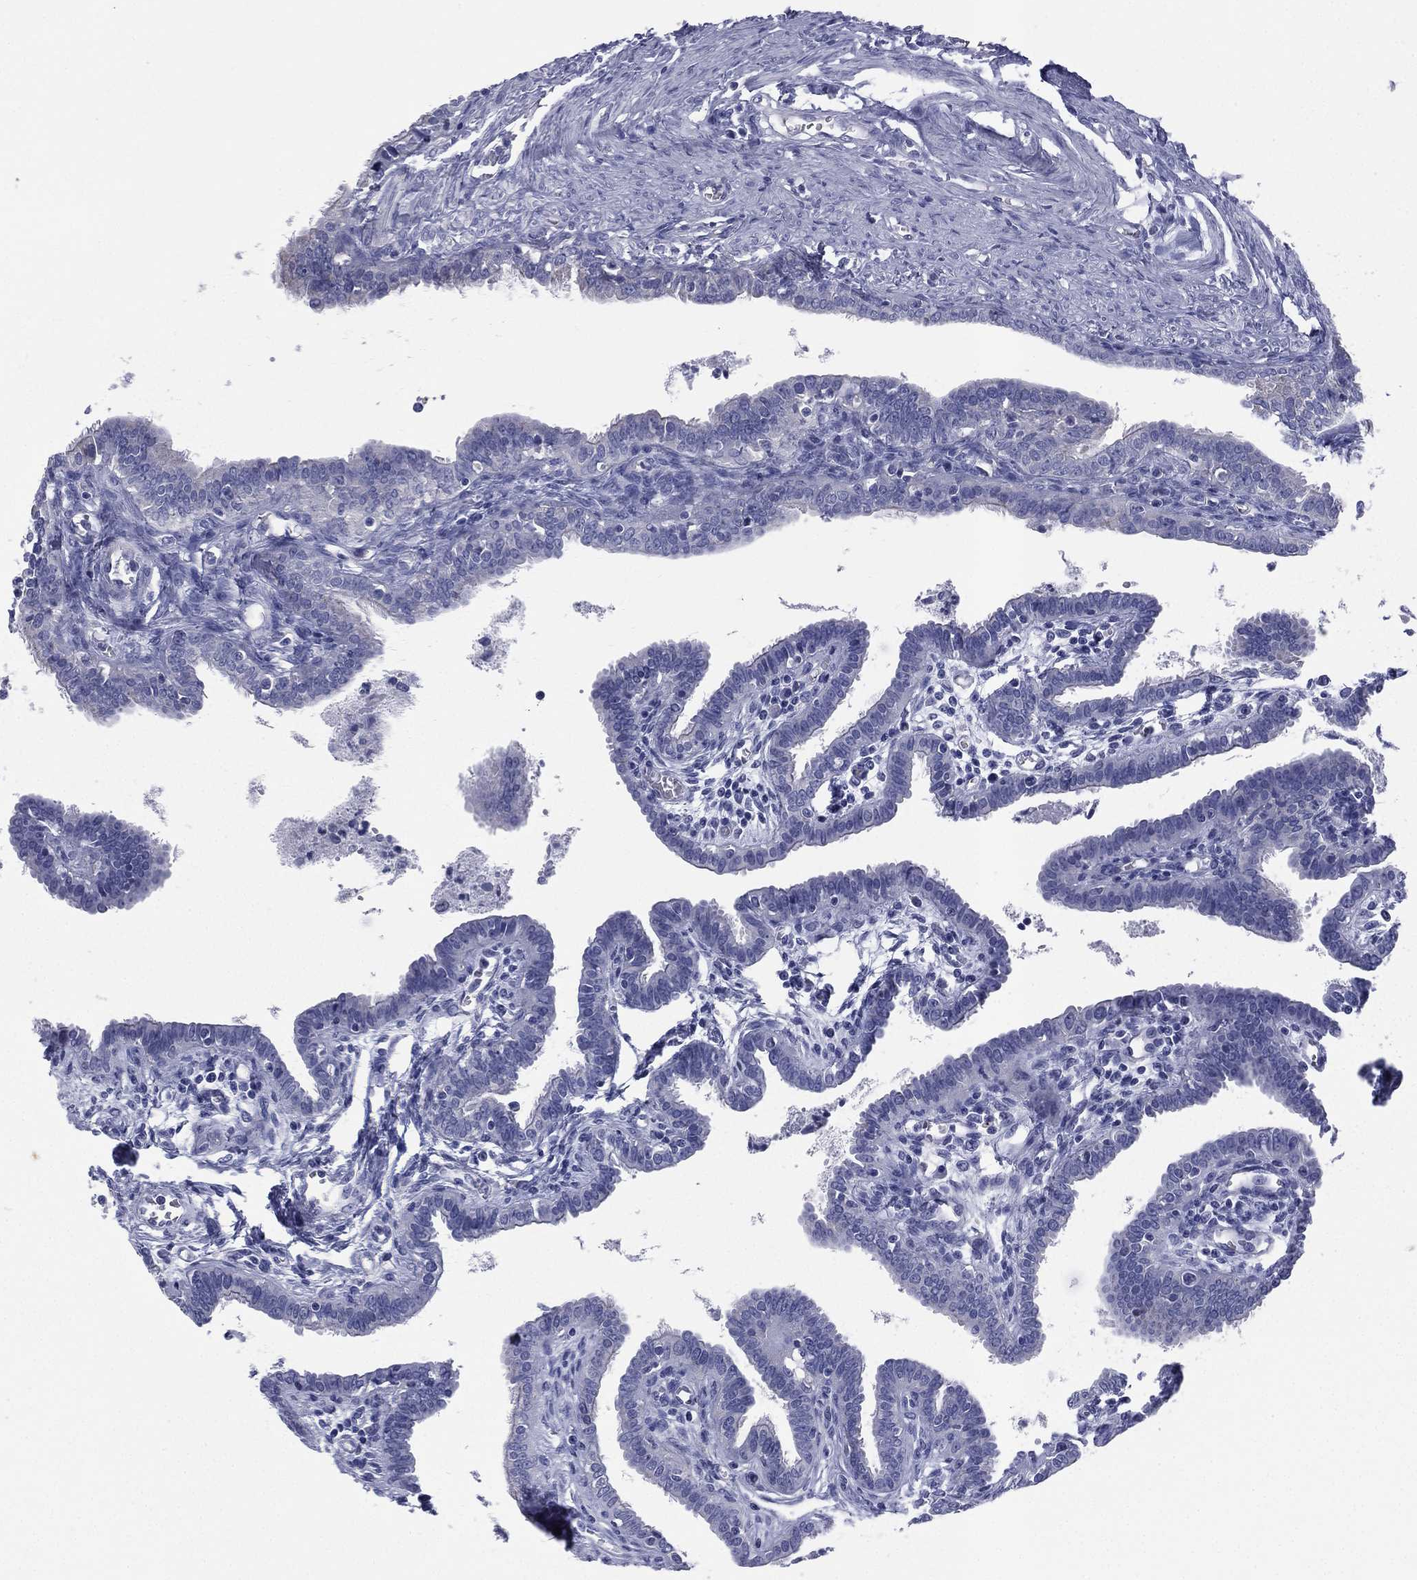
{"staining": {"intensity": "negative", "quantity": "none", "location": "none"}, "tissue": "fallopian tube", "cell_type": "Glandular cells", "image_type": "normal", "snomed": [{"axis": "morphology", "description": "Normal tissue, NOS"}, {"axis": "morphology", "description": "Carcinoma, endometroid"}, {"axis": "topography", "description": "Fallopian tube"}, {"axis": "topography", "description": "Ovary"}], "caption": "A high-resolution image shows immunohistochemistry (IHC) staining of benign fallopian tube, which shows no significant staining in glandular cells.", "gene": "FCER2", "patient": {"sex": "female", "age": 42}}